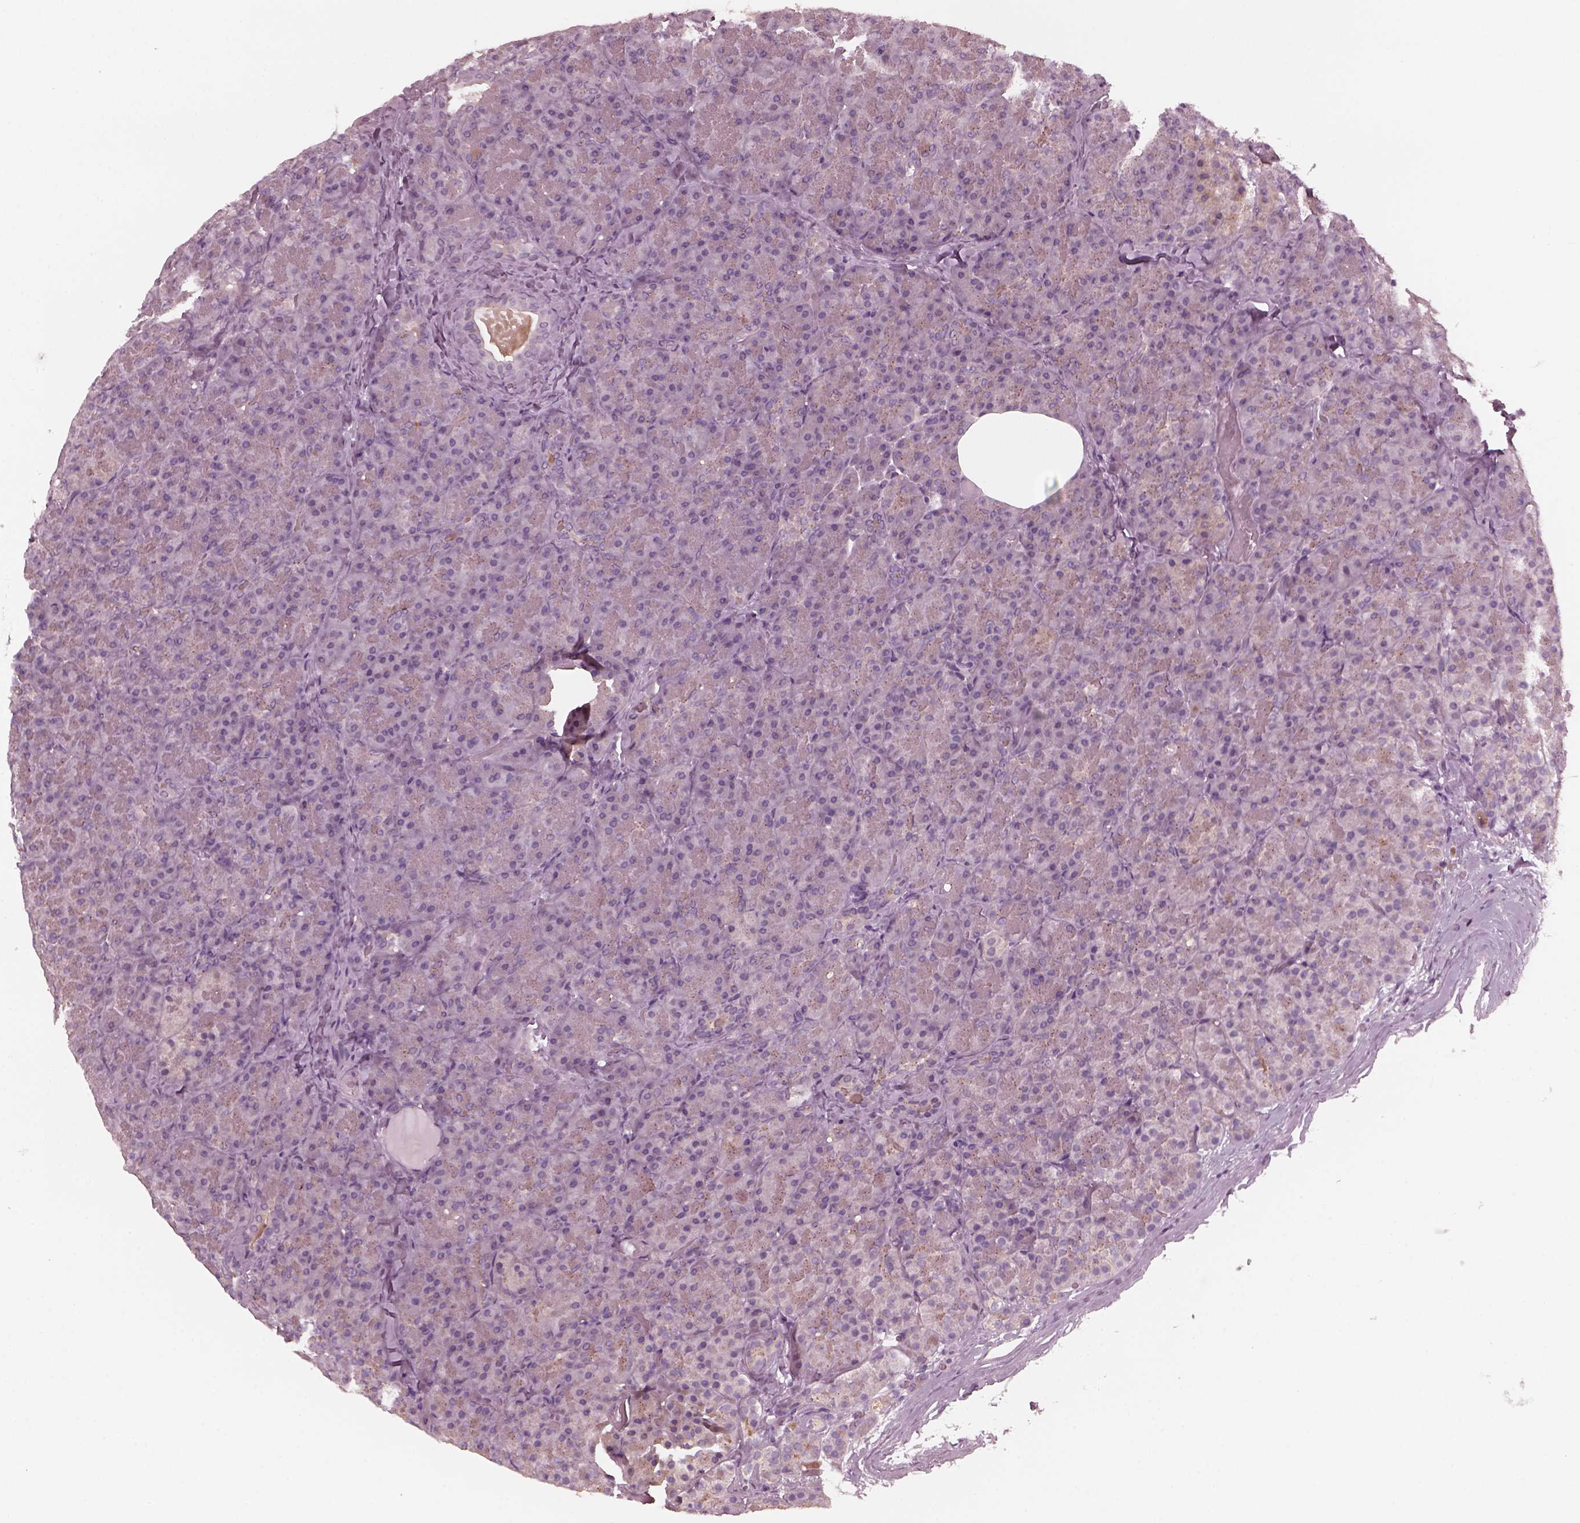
{"staining": {"intensity": "negative", "quantity": "none", "location": "none"}, "tissue": "pancreas", "cell_type": "Exocrine glandular cells", "image_type": "normal", "snomed": [{"axis": "morphology", "description": "Normal tissue, NOS"}, {"axis": "topography", "description": "Pancreas"}], "caption": "This image is of normal pancreas stained with IHC to label a protein in brown with the nuclei are counter-stained blue. There is no expression in exocrine glandular cells.", "gene": "SAXO1", "patient": {"sex": "male", "age": 57}}